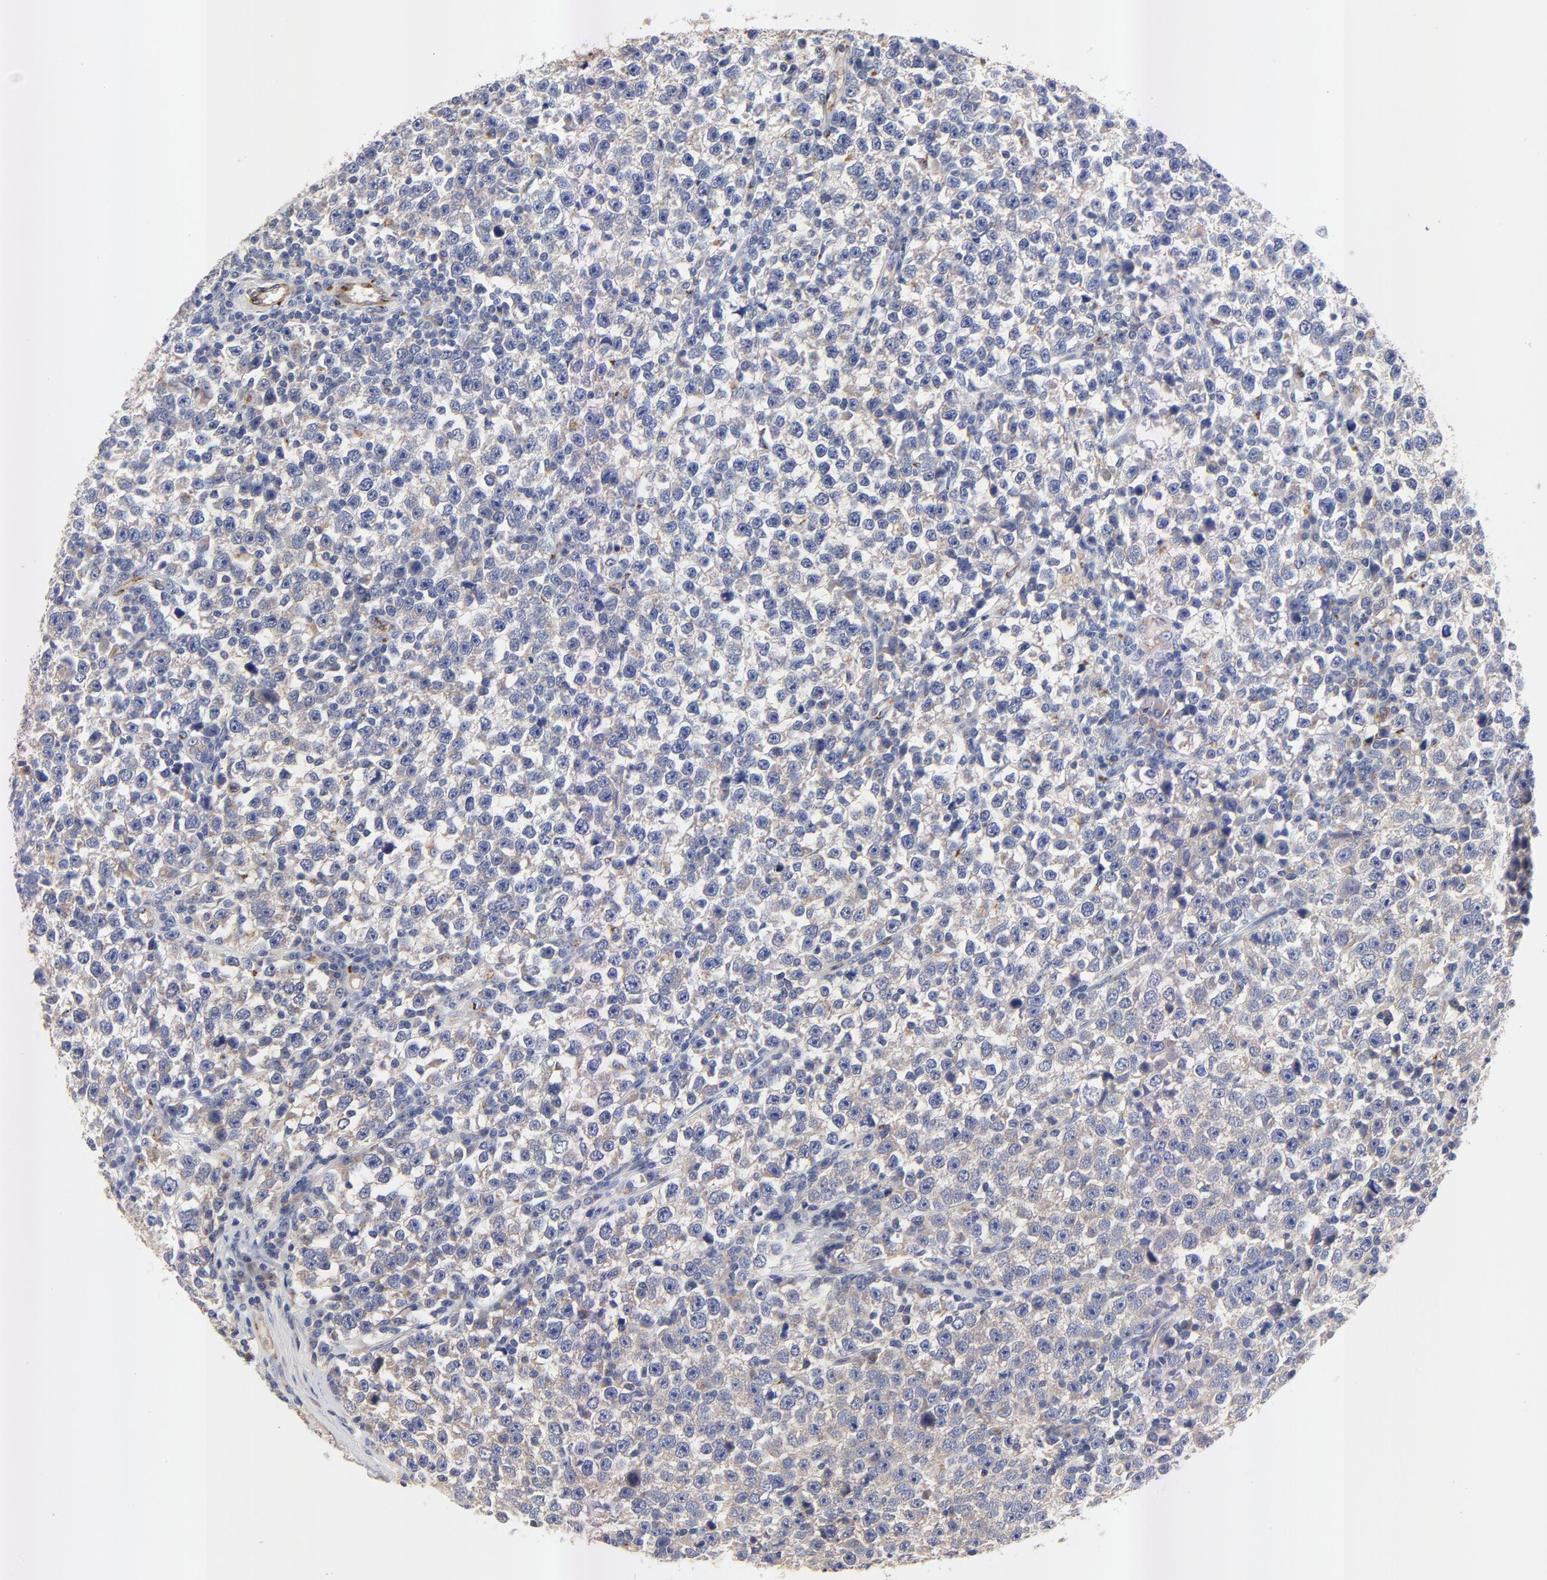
{"staining": {"intensity": "weak", "quantity": "<25%", "location": "cytoplasmic/membranous"}, "tissue": "testis cancer", "cell_type": "Tumor cells", "image_type": "cancer", "snomed": [{"axis": "morphology", "description": "Seminoma, NOS"}, {"axis": "topography", "description": "Testis"}], "caption": "Tumor cells are negative for brown protein staining in testis seminoma.", "gene": "FBXL2", "patient": {"sex": "male", "age": 43}}